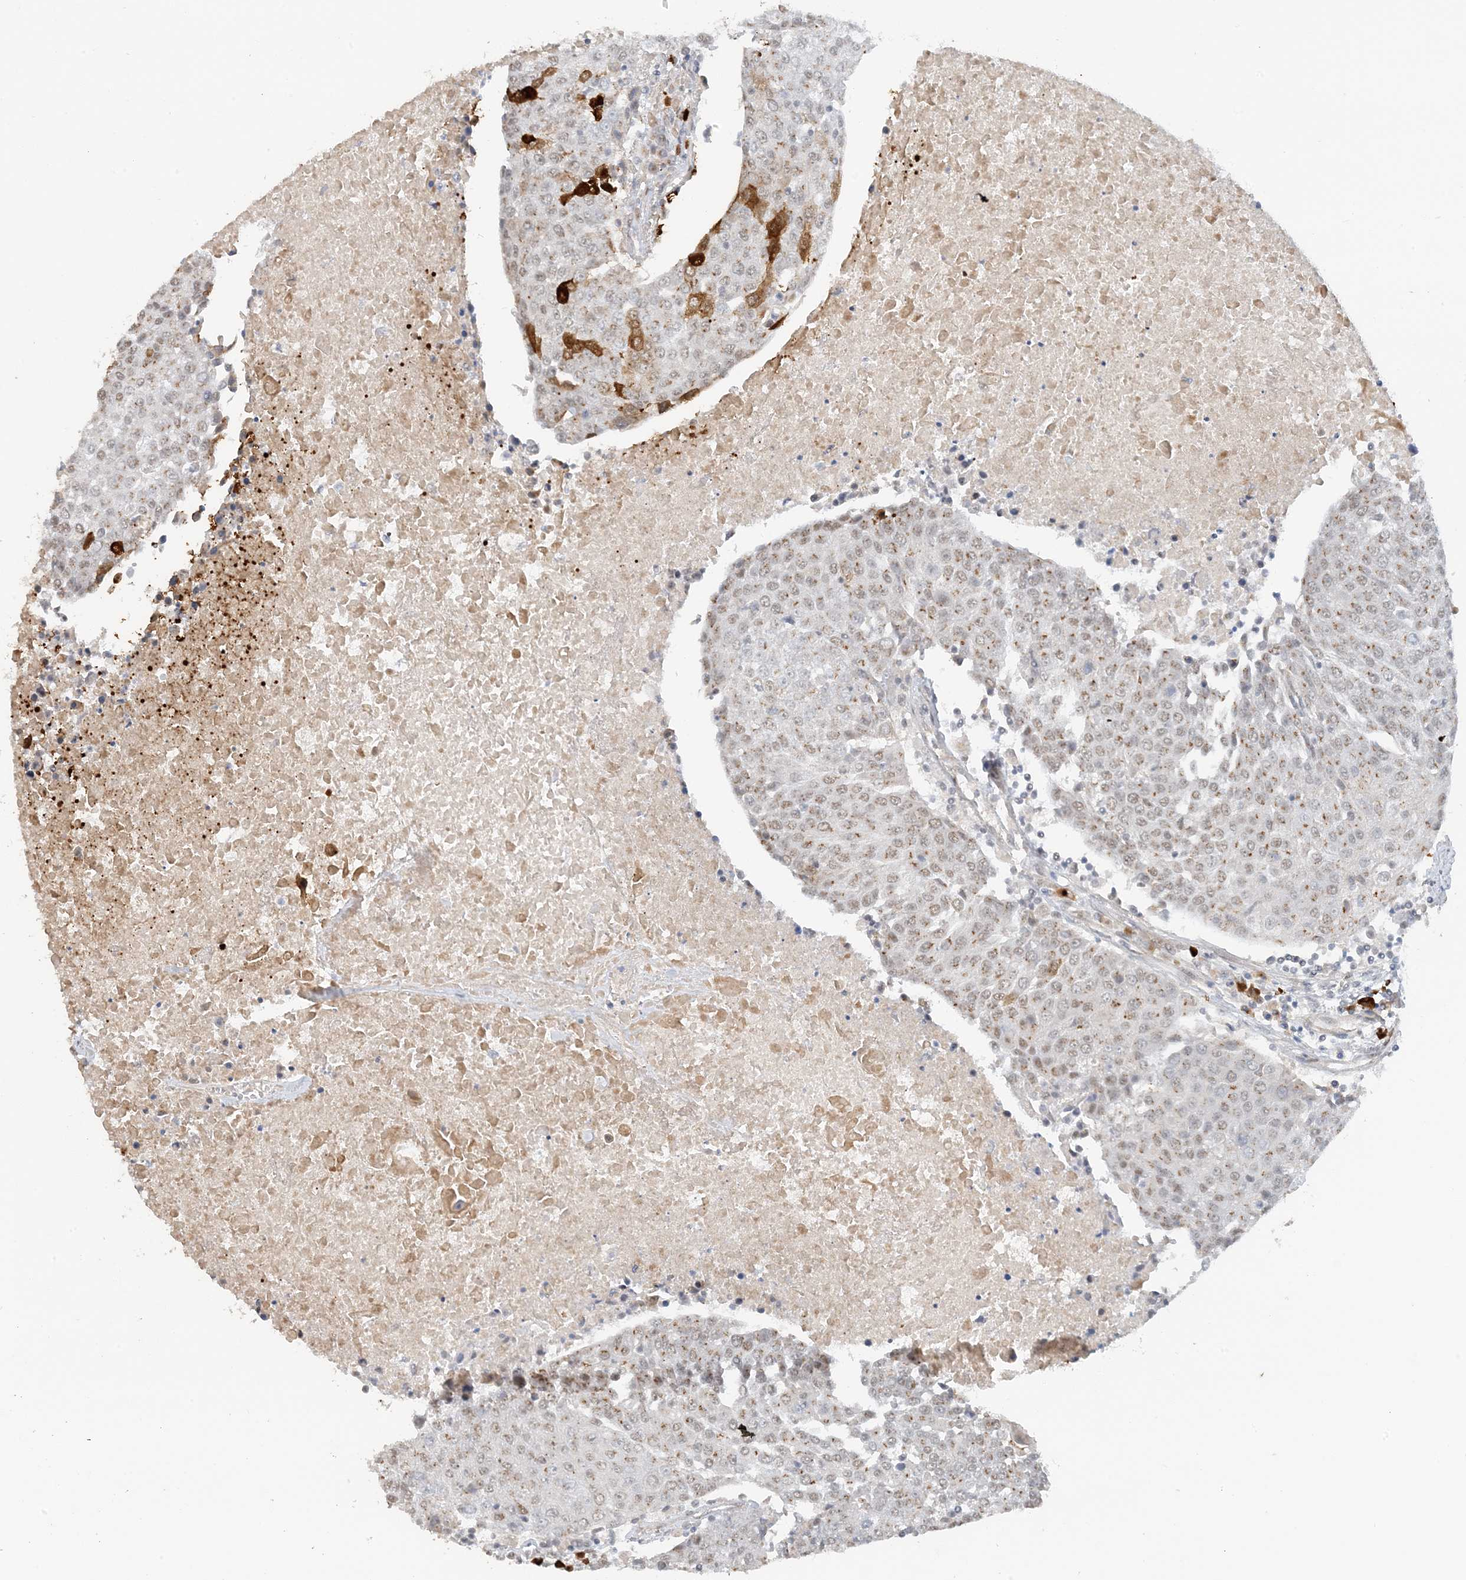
{"staining": {"intensity": "strong", "quantity": "<25%", "location": "cytoplasmic/membranous"}, "tissue": "urothelial cancer", "cell_type": "Tumor cells", "image_type": "cancer", "snomed": [{"axis": "morphology", "description": "Urothelial carcinoma, High grade"}, {"axis": "topography", "description": "Urinary bladder"}], "caption": "Strong cytoplasmic/membranous positivity for a protein is seen in approximately <25% of tumor cells of urothelial carcinoma (high-grade) using IHC.", "gene": "ZCCHC4", "patient": {"sex": "female", "age": 85}}